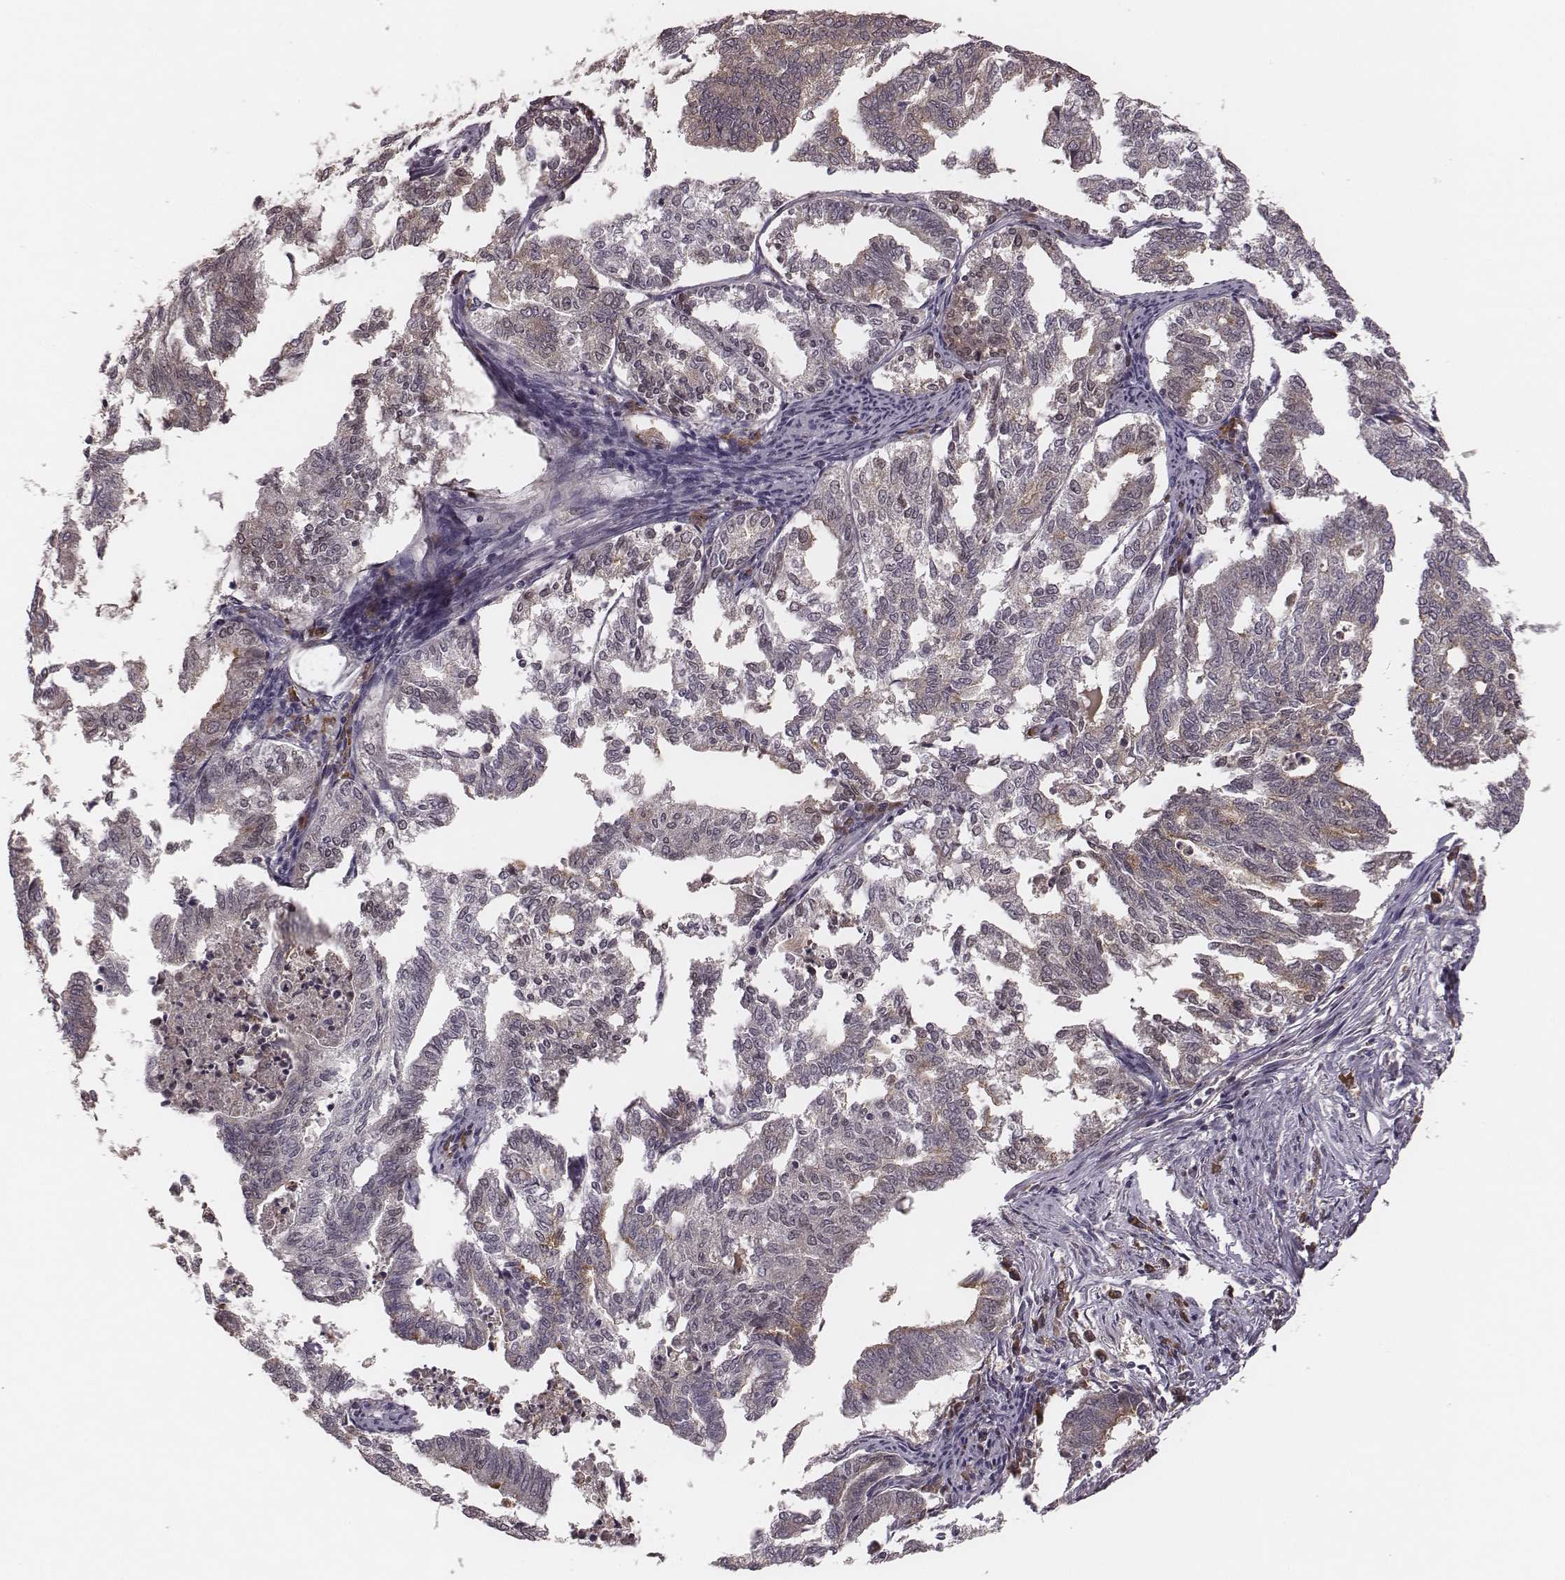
{"staining": {"intensity": "strong", "quantity": "<25%", "location": "cytoplasmic/membranous"}, "tissue": "endometrial cancer", "cell_type": "Tumor cells", "image_type": "cancer", "snomed": [{"axis": "morphology", "description": "Adenocarcinoma, NOS"}, {"axis": "topography", "description": "Endometrium"}], "caption": "Immunohistochemistry (IHC) (DAB (3,3'-diaminobenzidine)) staining of human endometrial adenocarcinoma demonstrates strong cytoplasmic/membranous protein staining in about <25% of tumor cells. Ihc stains the protein in brown and the nuclei are stained blue.", "gene": "P2RX5", "patient": {"sex": "female", "age": 79}}